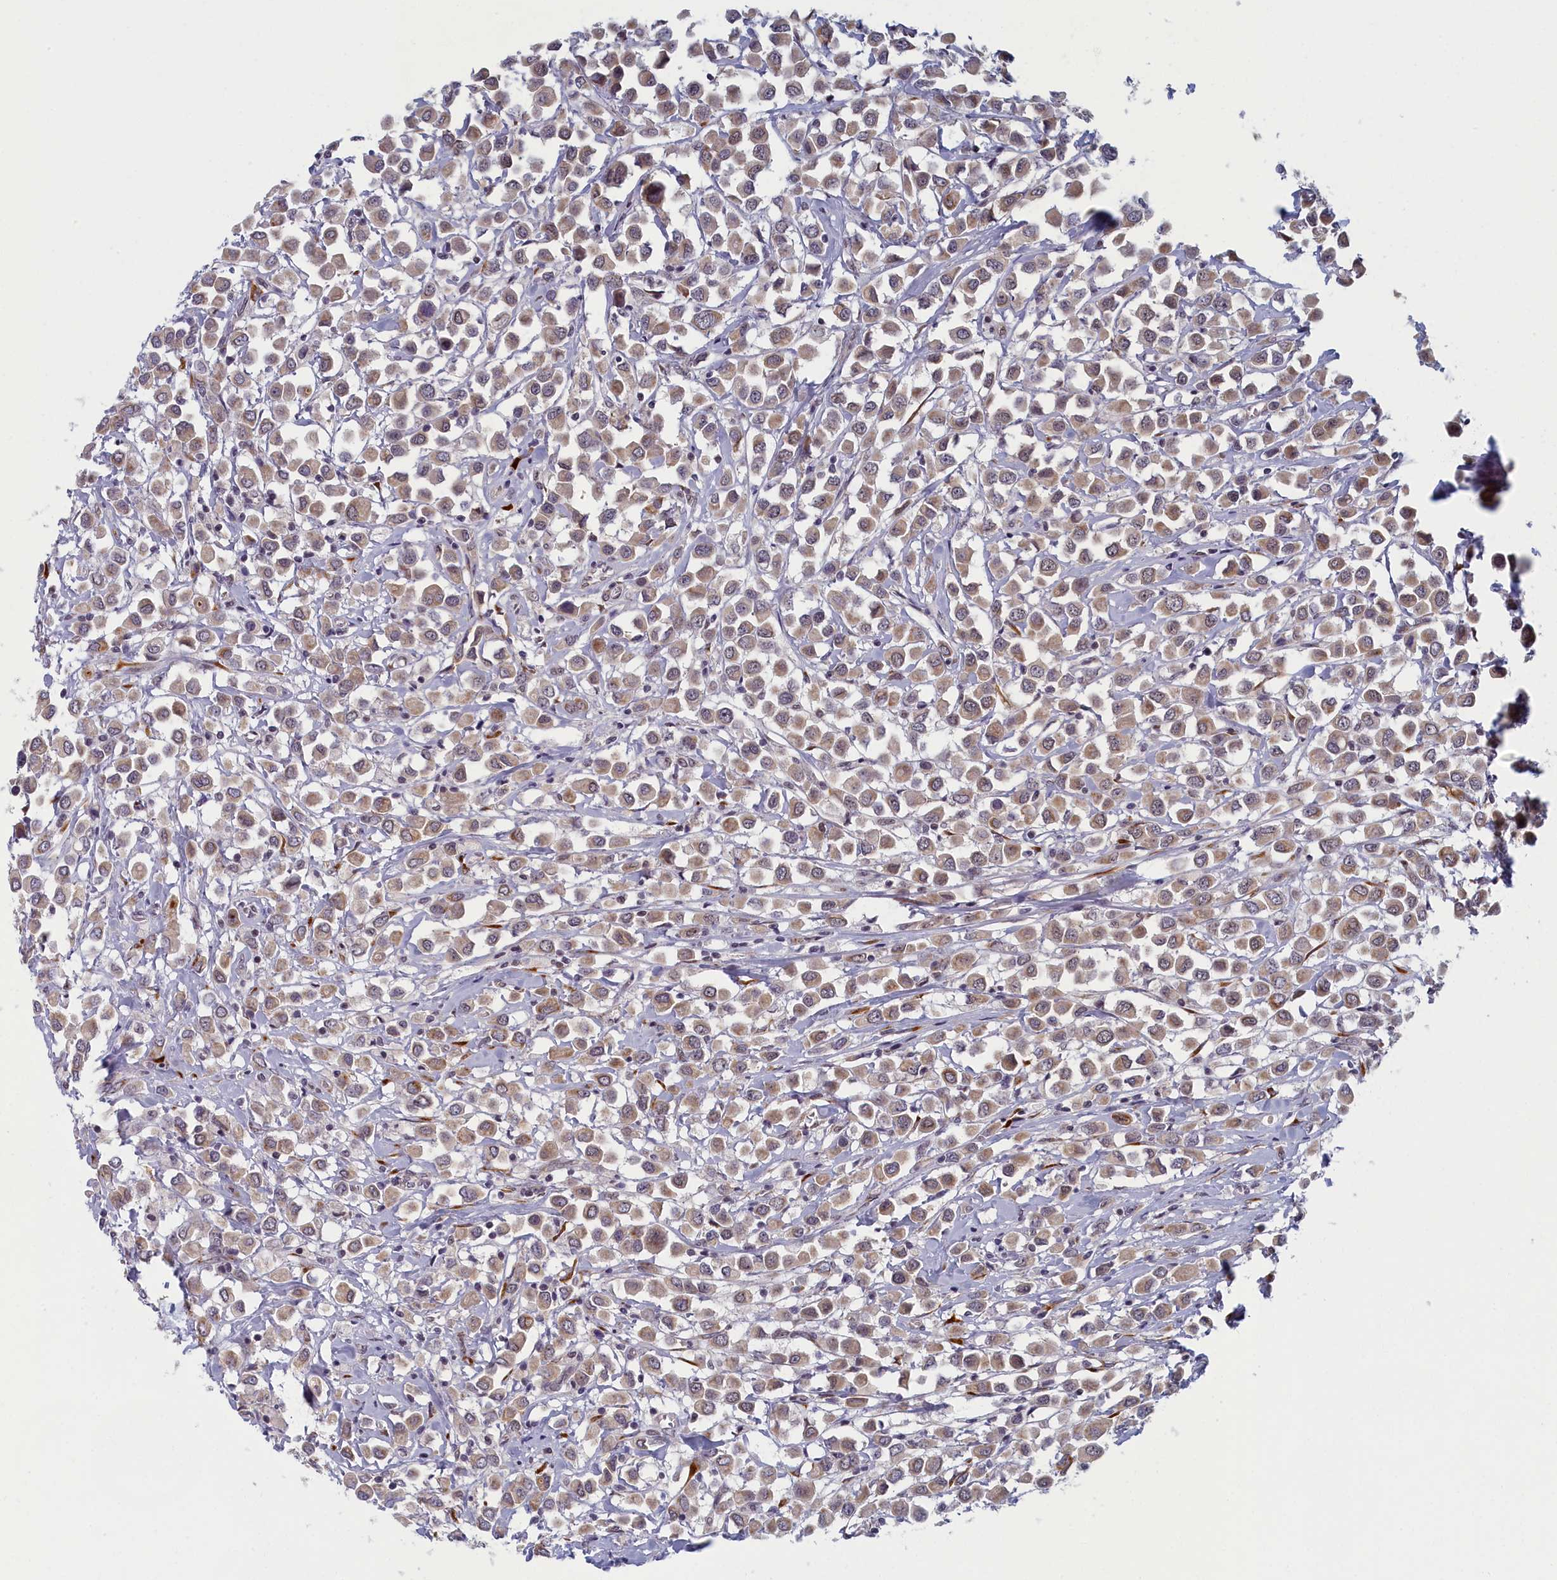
{"staining": {"intensity": "weak", "quantity": ">75%", "location": "cytoplasmic/membranous"}, "tissue": "breast cancer", "cell_type": "Tumor cells", "image_type": "cancer", "snomed": [{"axis": "morphology", "description": "Duct carcinoma"}, {"axis": "topography", "description": "Breast"}], "caption": "Protein staining displays weak cytoplasmic/membranous positivity in approximately >75% of tumor cells in invasive ductal carcinoma (breast).", "gene": "DNAJC17", "patient": {"sex": "female", "age": 61}}